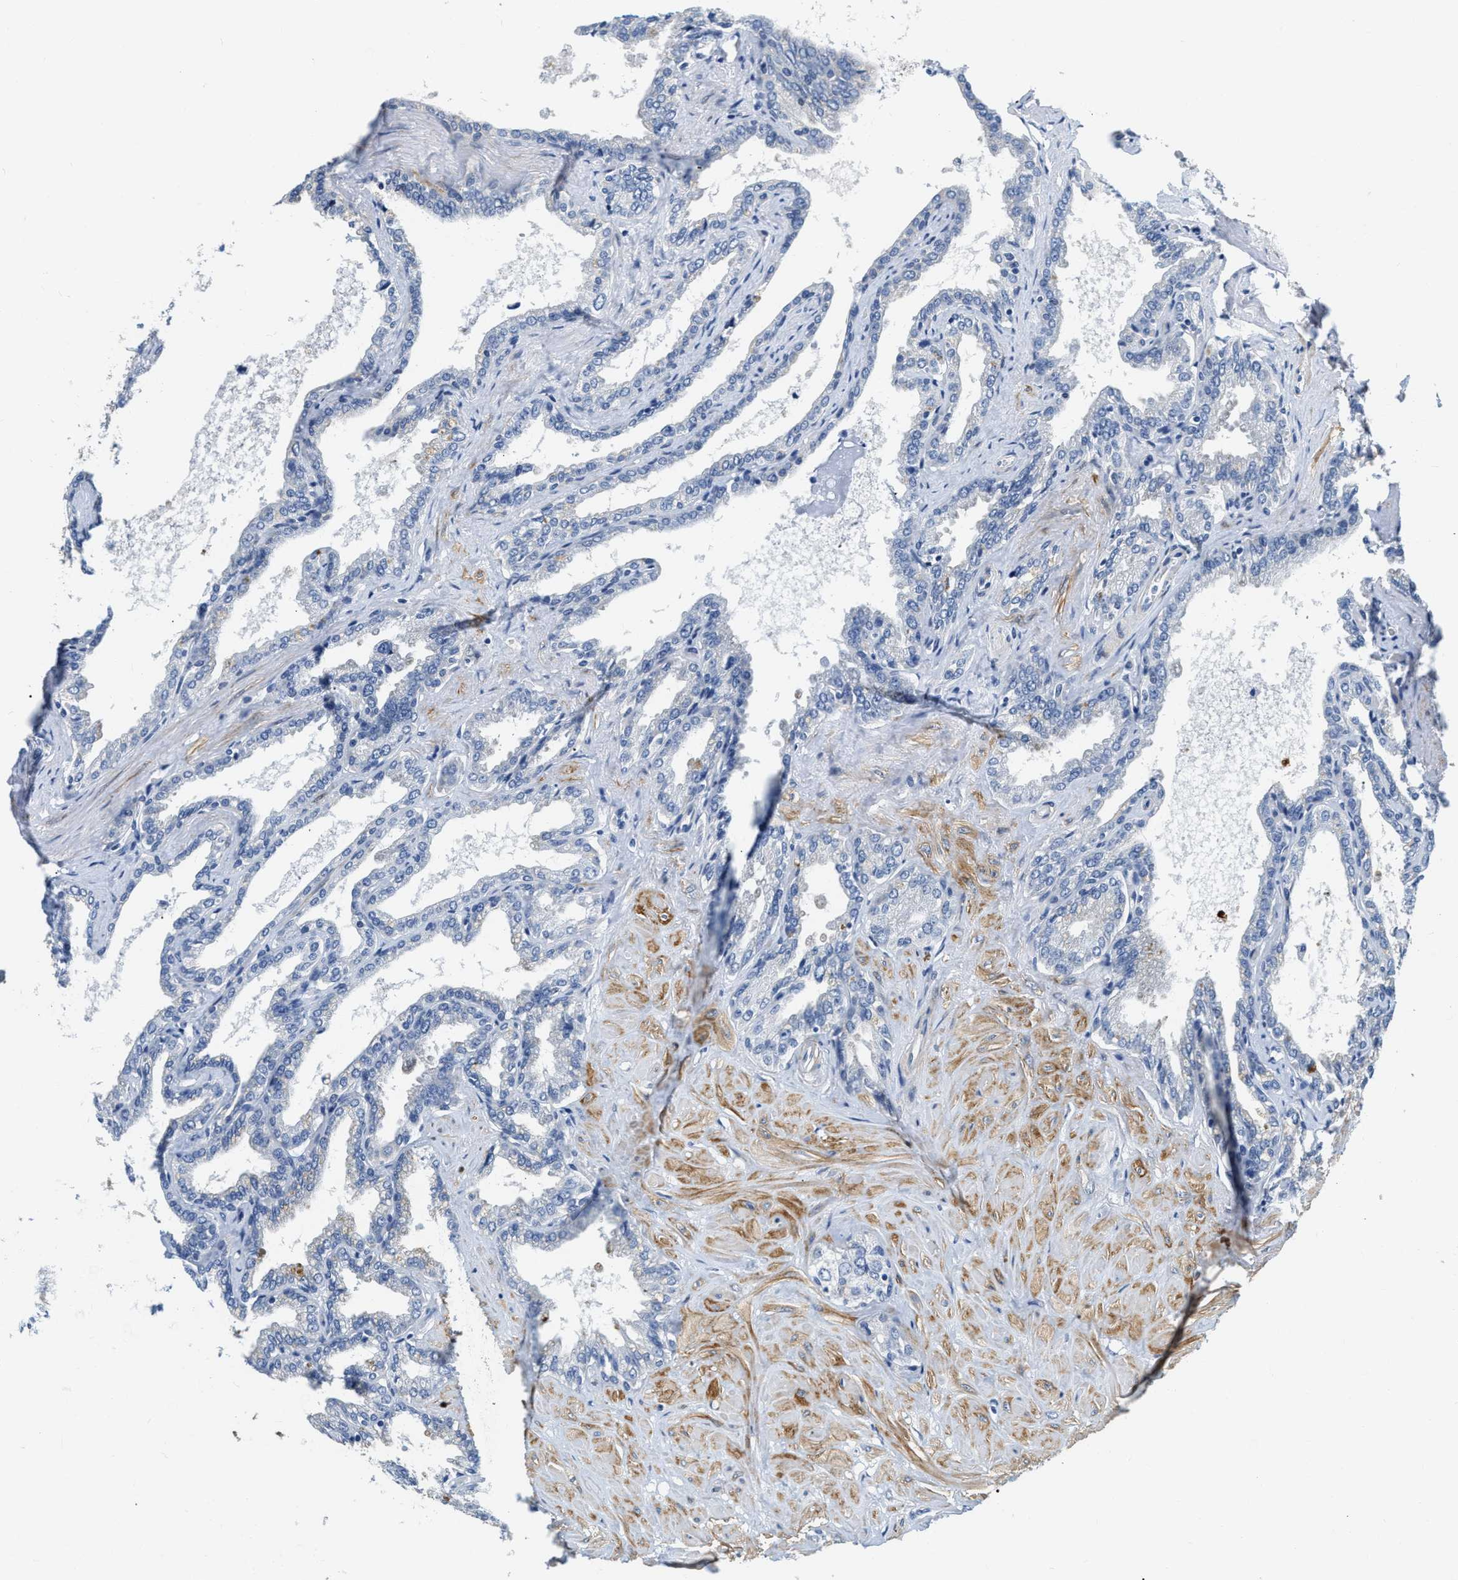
{"staining": {"intensity": "negative", "quantity": "none", "location": "none"}, "tissue": "seminal vesicle", "cell_type": "Glandular cells", "image_type": "normal", "snomed": [{"axis": "morphology", "description": "Normal tissue, NOS"}, {"axis": "topography", "description": "Seminal veicle"}], "caption": "High magnification brightfield microscopy of normal seminal vesicle stained with DAB (3,3'-diaminobenzidine) (brown) and counterstained with hematoxylin (blue): glandular cells show no significant expression. (DAB IHC visualized using brightfield microscopy, high magnification).", "gene": "EIF2AK2", "patient": {"sex": "male", "age": 46}}